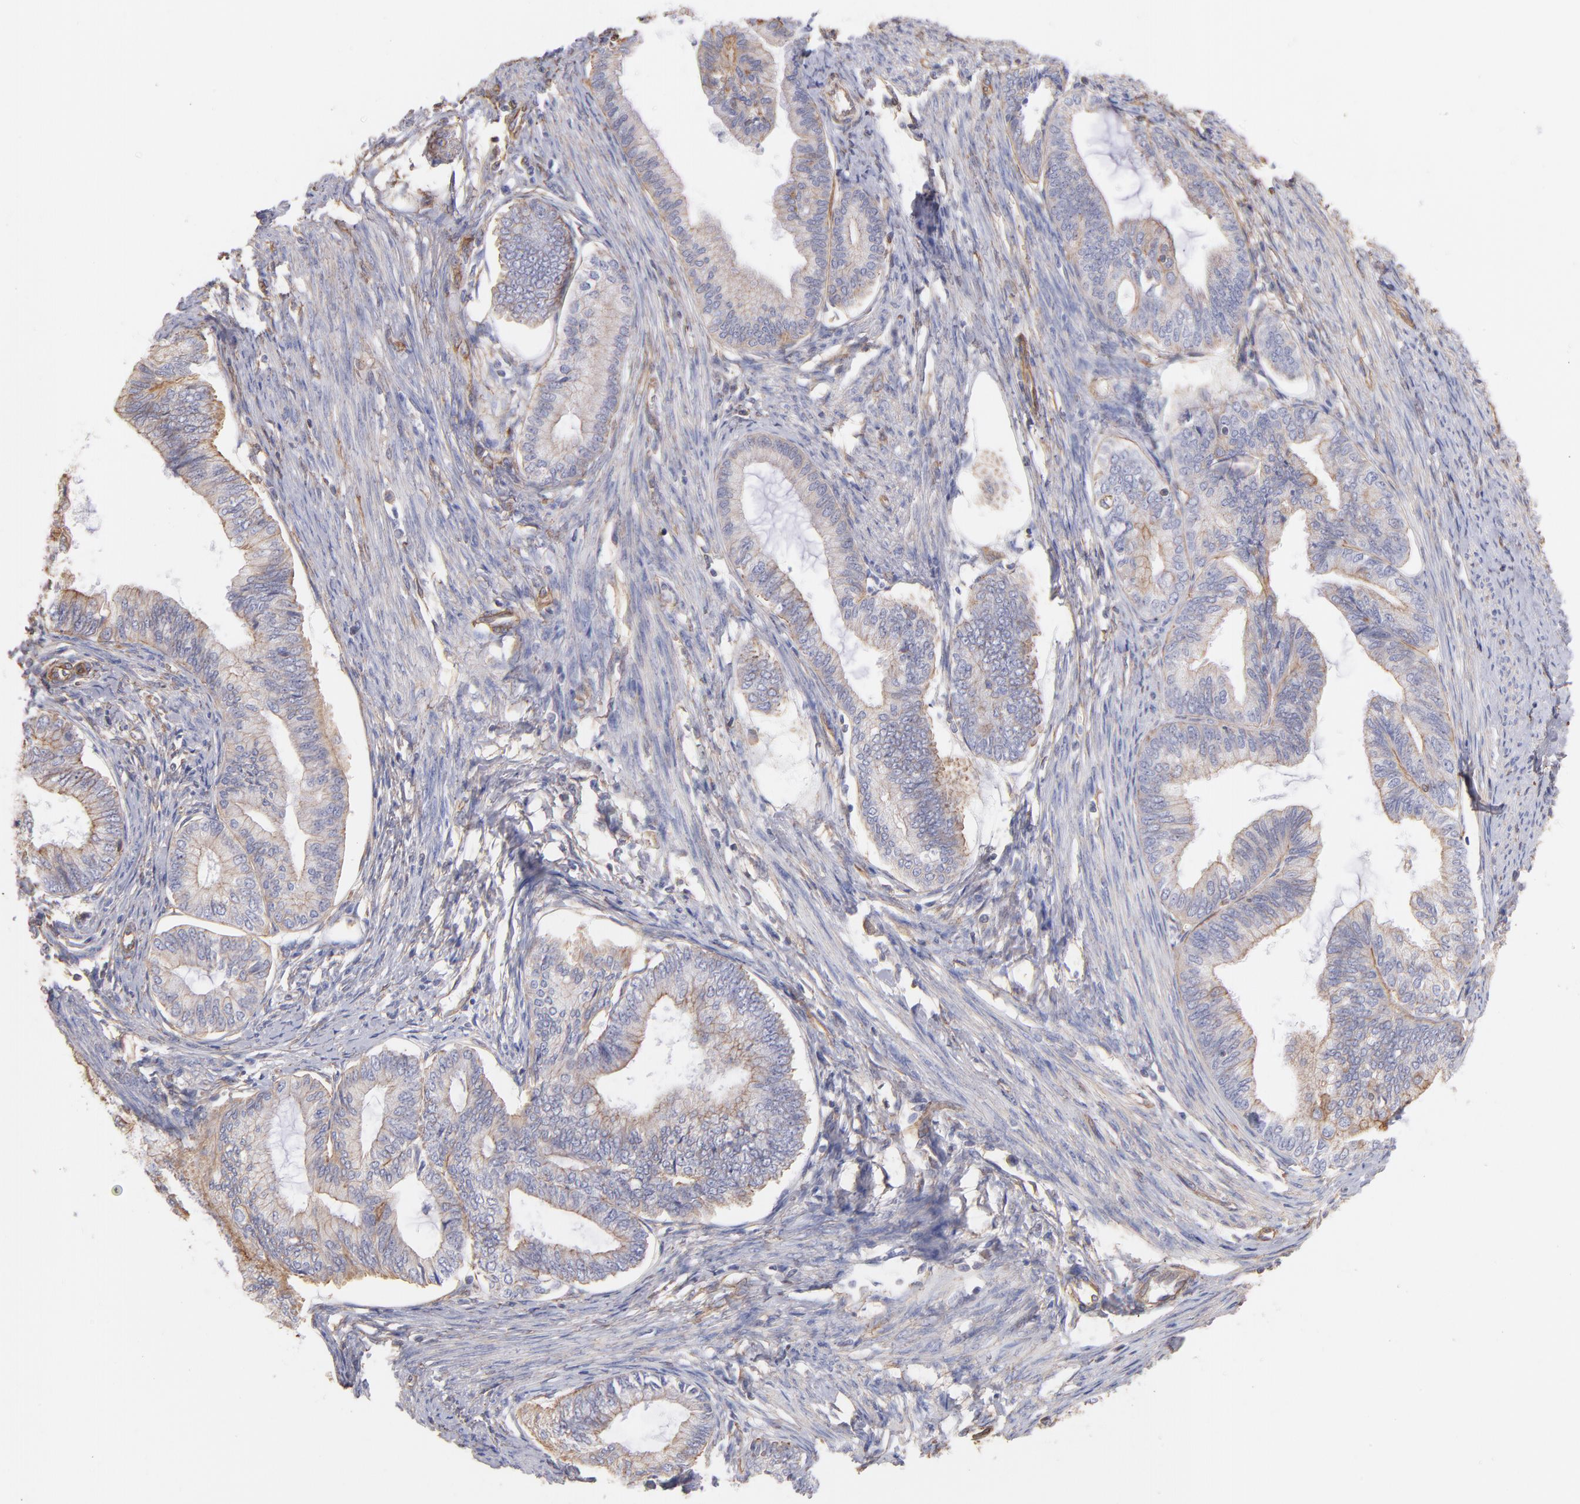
{"staining": {"intensity": "weak", "quantity": "25%-75%", "location": "cytoplasmic/membranous"}, "tissue": "endometrial cancer", "cell_type": "Tumor cells", "image_type": "cancer", "snomed": [{"axis": "morphology", "description": "Adenocarcinoma, NOS"}, {"axis": "topography", "description": "Endometrium"}], "caption": "This histopathology image shows immunohistochemistry (IHC) staining of endometrial cancer, with low weak cytoplasmic/membranous expression in approximately 25%-75% of tumor cells.", "gene": "PLEC", "patient": {"sex": "female", "age": 86}}